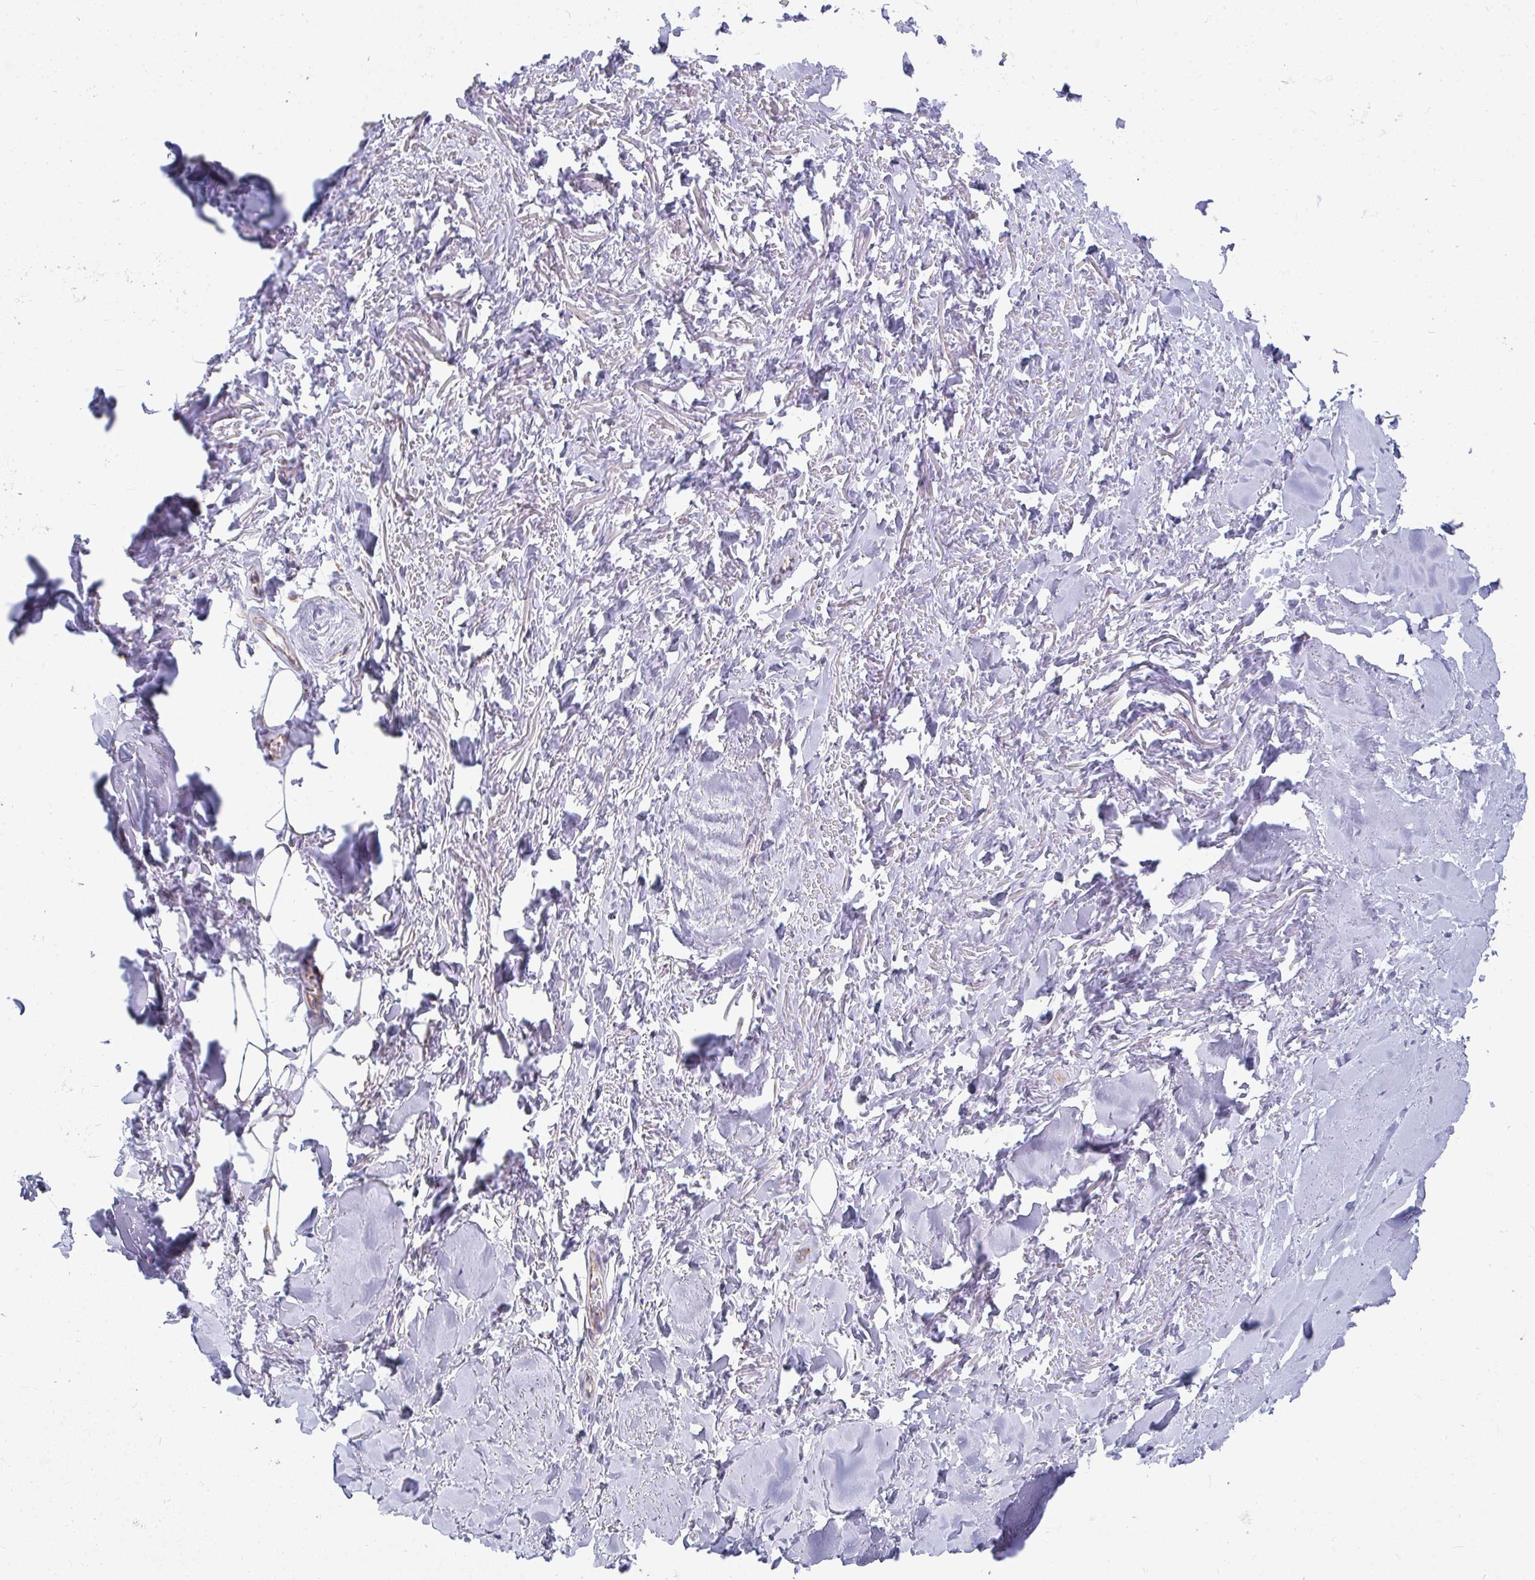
{"staining": {"intensity": "negative", "quantity": "none", "location": "none"}, "tissue": "adipose tissue", "cell_type": "Adipocytes", "image_type": "normal", "snomed": [{"axis": "morphology", "description": "Normal tissue, NOS"}, {"axis": "topography", "description": "Cartilage tissue"}, {"axis": "topography", "description": "Nasopharynx"}, {"axis": "topography", "description": "Thyroid gland"}], "caption": "Photomicrograph shows no protein staining in adipocytes of normal adipose tissue. (Brightfield microscopy of DAB (3,3'-diaminobenzidine) IHC at high magnification).", "gene": "FAHD1", "patient": {"sex": "male", "age": 63}}